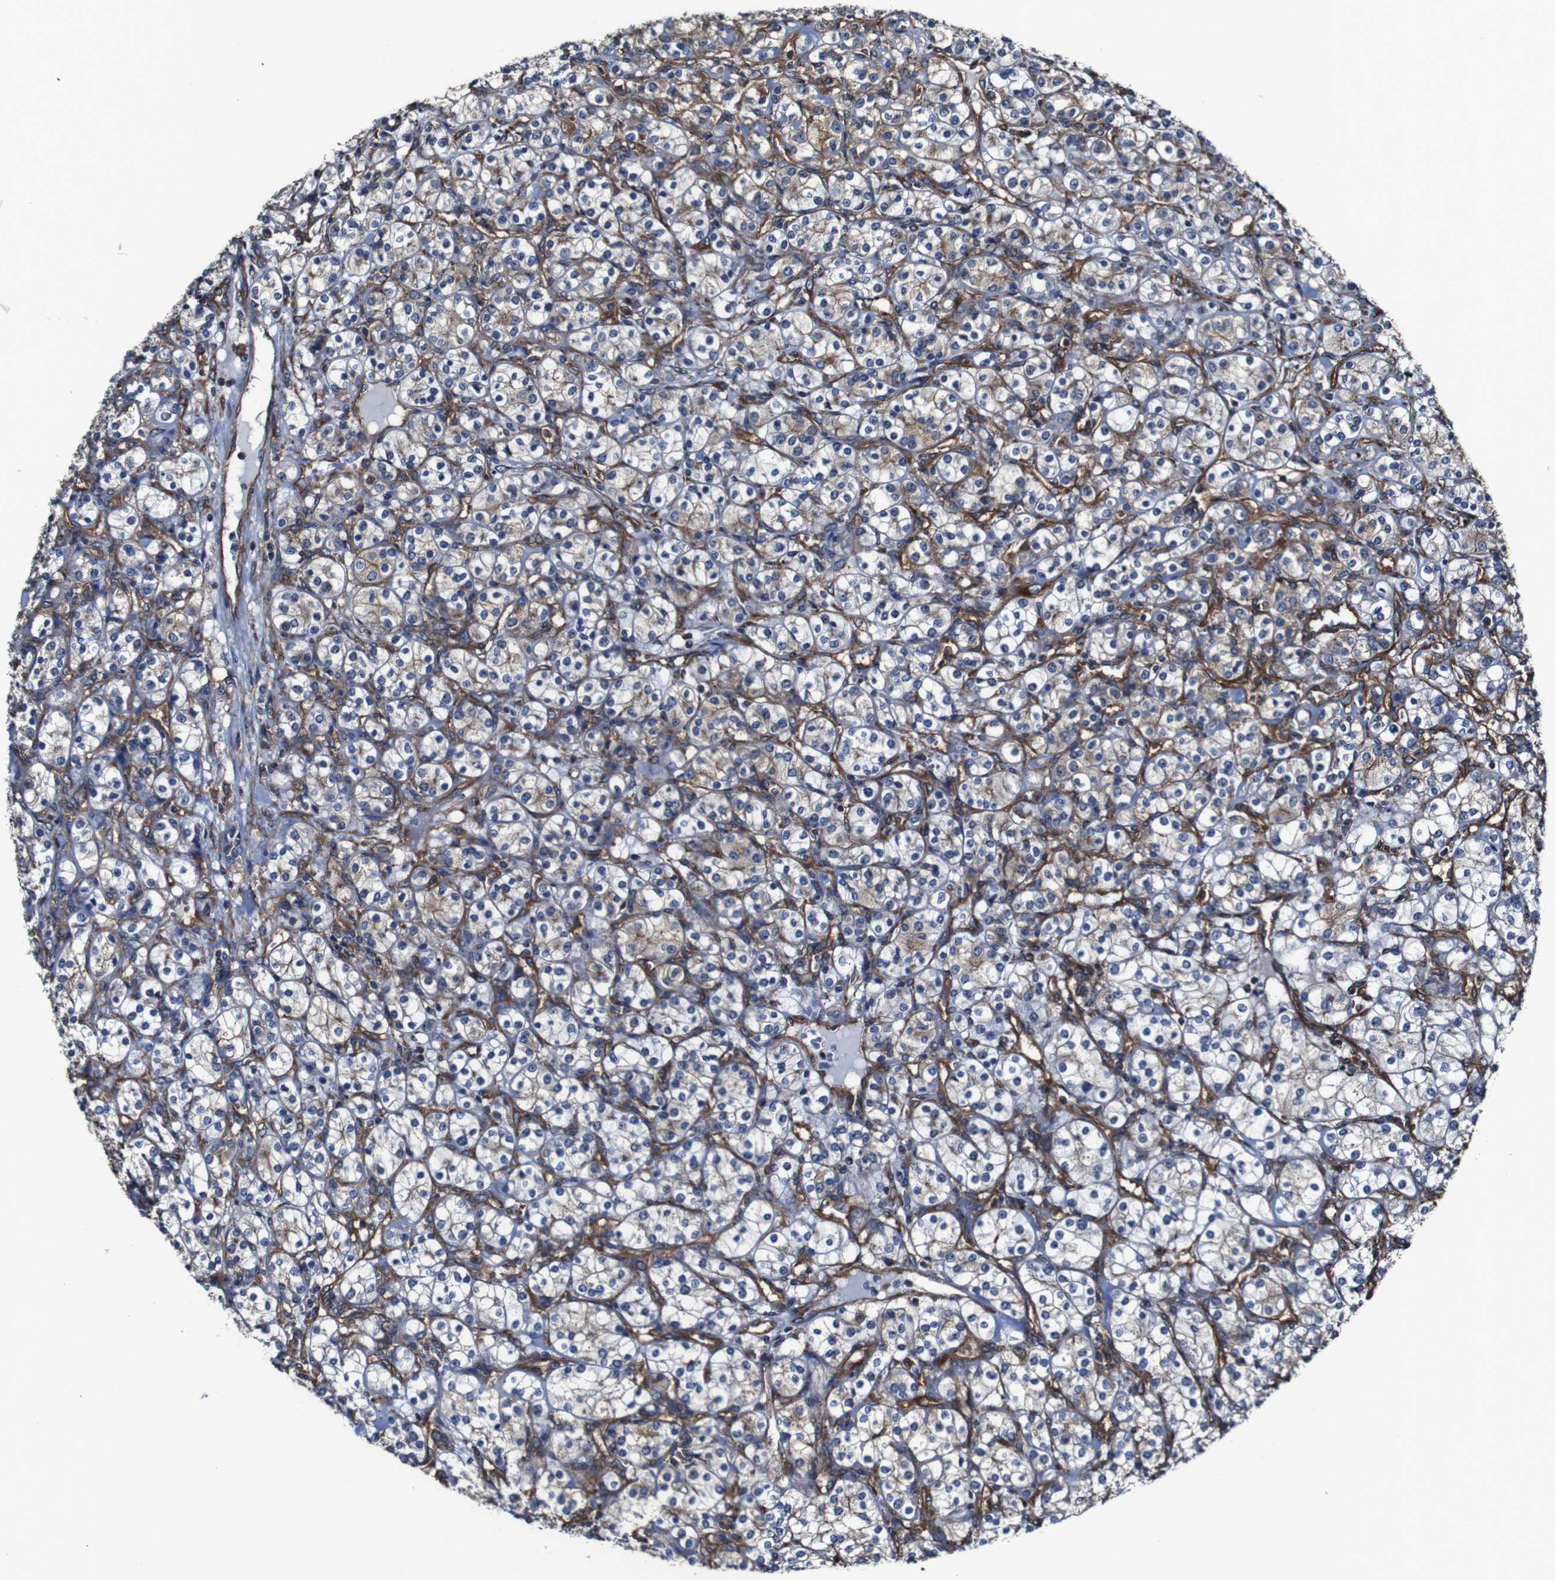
{"staining": {"intensity": "moderate", "quantity": "25%-75%", "location": "cytoplasmic/membranous"}, "tissue": "renal cancer", "cell_type": "Tumor cells", "image_type": "cancer", "snomed": [{"axis": "morphology", "description": "Adenocarcinoma, NOS"}, {"axis": "topography", "description": "Kidney"}], "caption": "Moderate cytoplasmic/membranous staining is identified in about 25%-75% of tumor cells in renal cancer.", "gene": "CSF1R", "patient": {"sex": "male", "age": 77}}